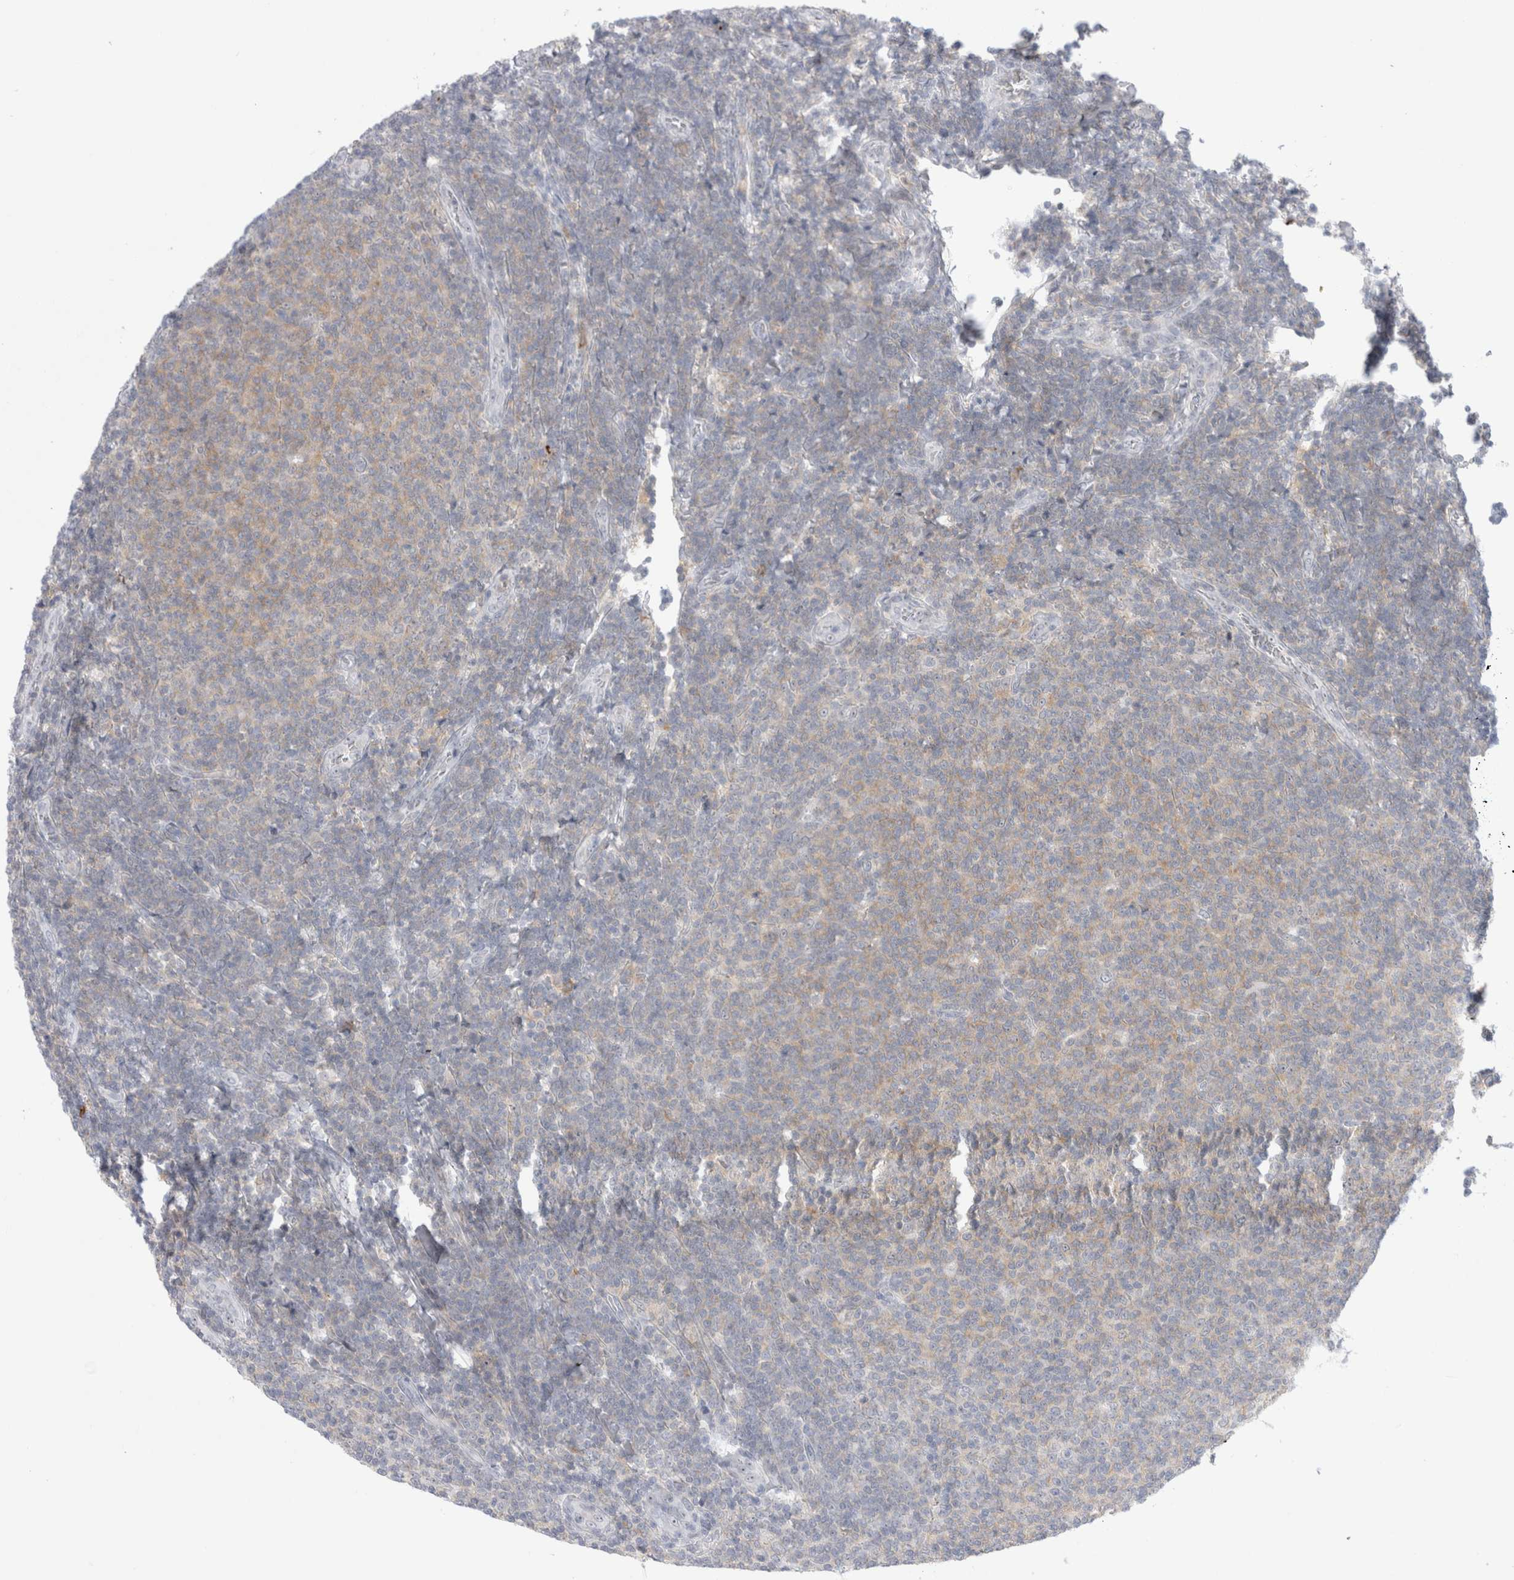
{"staining": {"intensity": "weak", "quantity": "25%-75%", "location": "cytoplasmic/membranous"}, "tissue": "lymphoma", "cell_type": "Tumor cells", "image_type": "cancer", "snomed": [{"axis": "morphology", "description": "Malignant lymphoma, non-Hodgkin's type, Low grade"}, {"axis": "topography", "description": "Lymph node"}], "caption": "The histopathology image demonstrates a brown stain indicating the presence of a protein in the cytoplasmic/membranous of tumor cells in malignant lymphoma, non-Hodgkin's type (low-grade).", "gene": "CERS5", "patient": {"sex": "male", "age": 66}}